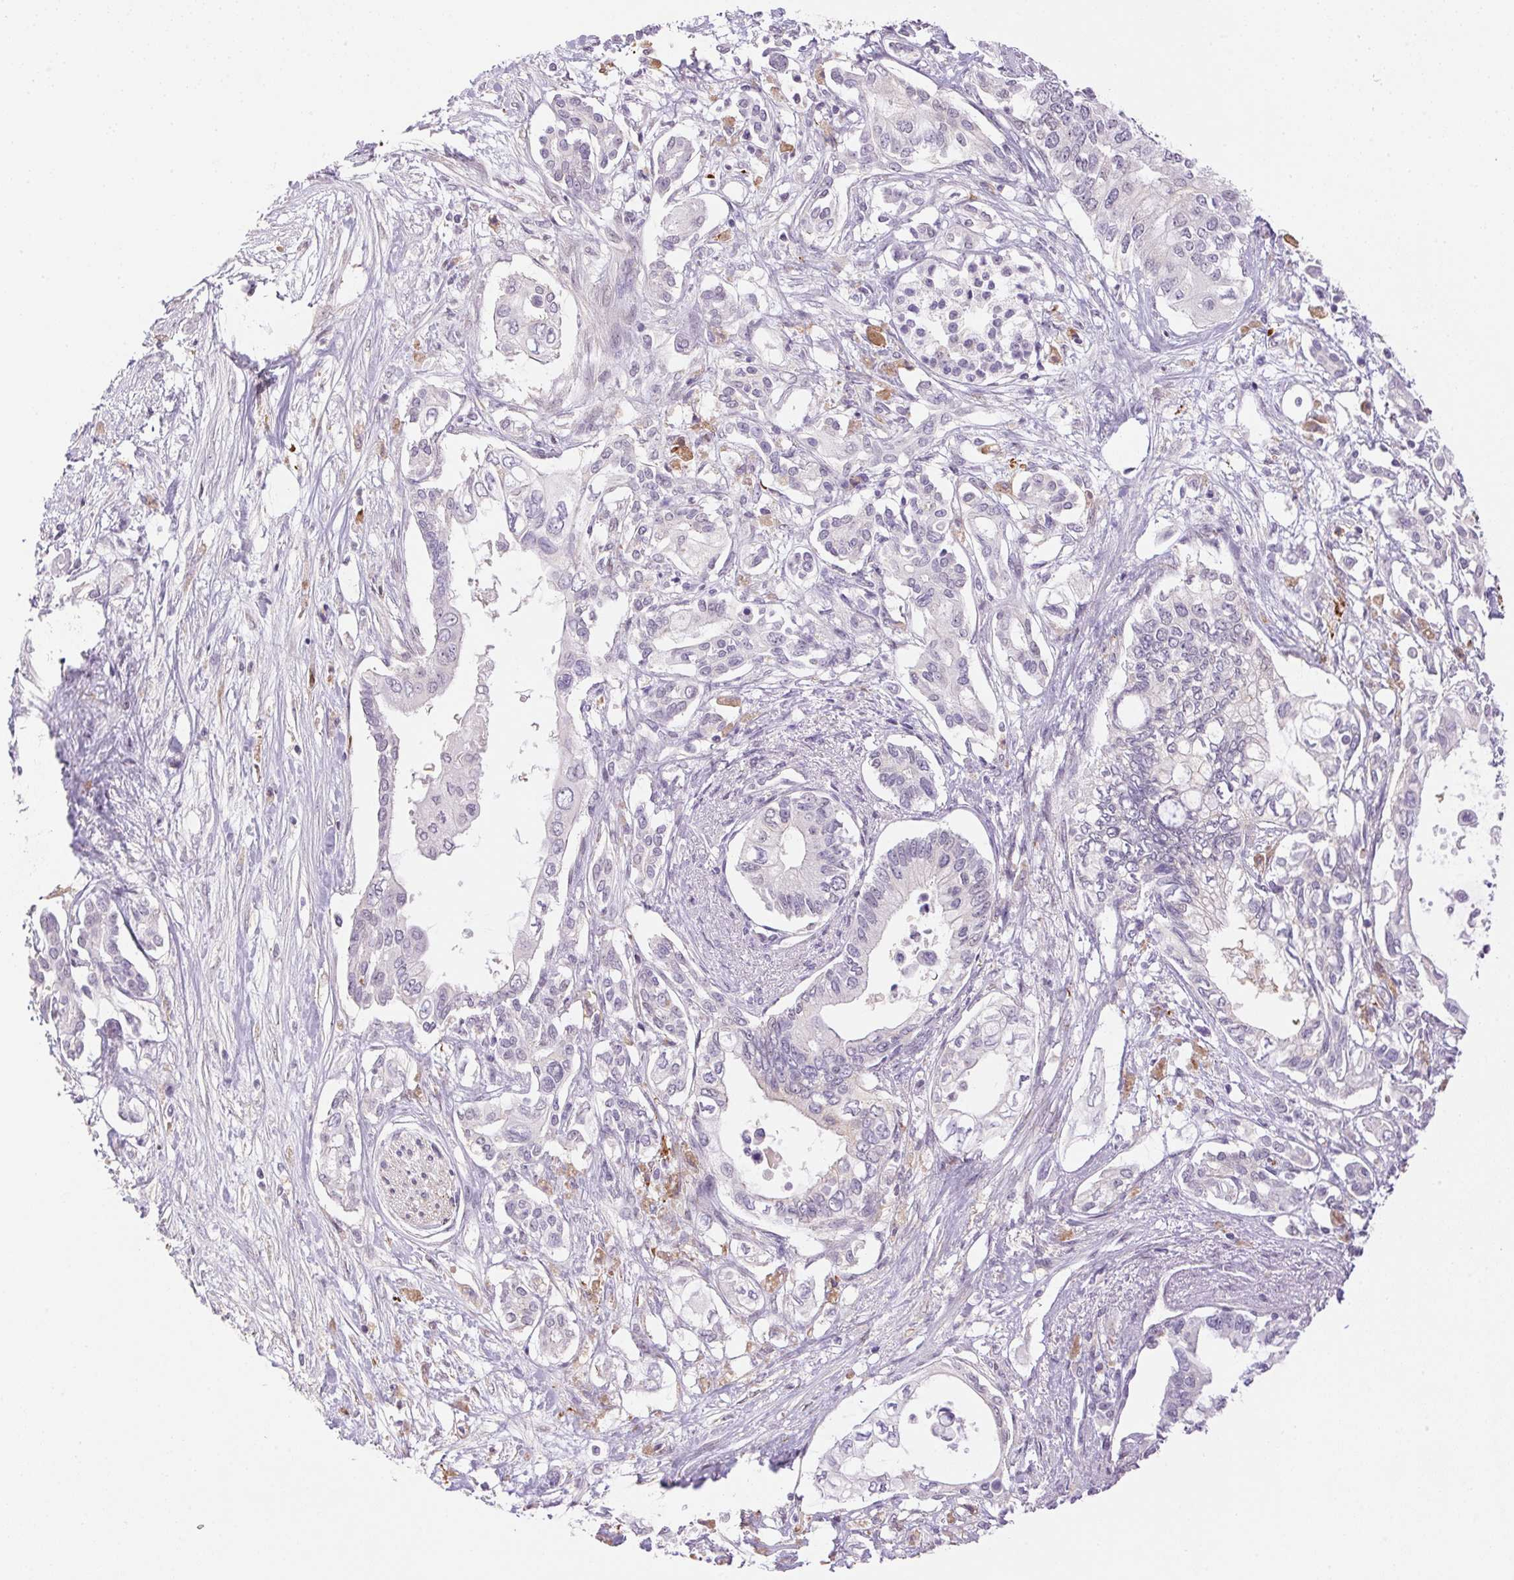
{"staining": {"intensity": "negative", "quantity": "none", "location": "none"}, "tissue": "pancreatic cancer", "cell_type": "Tumor cells", "image_type": "cancer", "snomed": [{"axis": "morphology", "description": "Adenocarcinoma, NOS"}, {"axis": "topography", "description": "Pancreas"}], "caption": "DAB immunohistochemical staining of human adenocarcinoma (pancreatic) exhibits no significant staining in tumor cells.", "gene": "GYG2", "patient": {"sex": "female", "age": 63}}